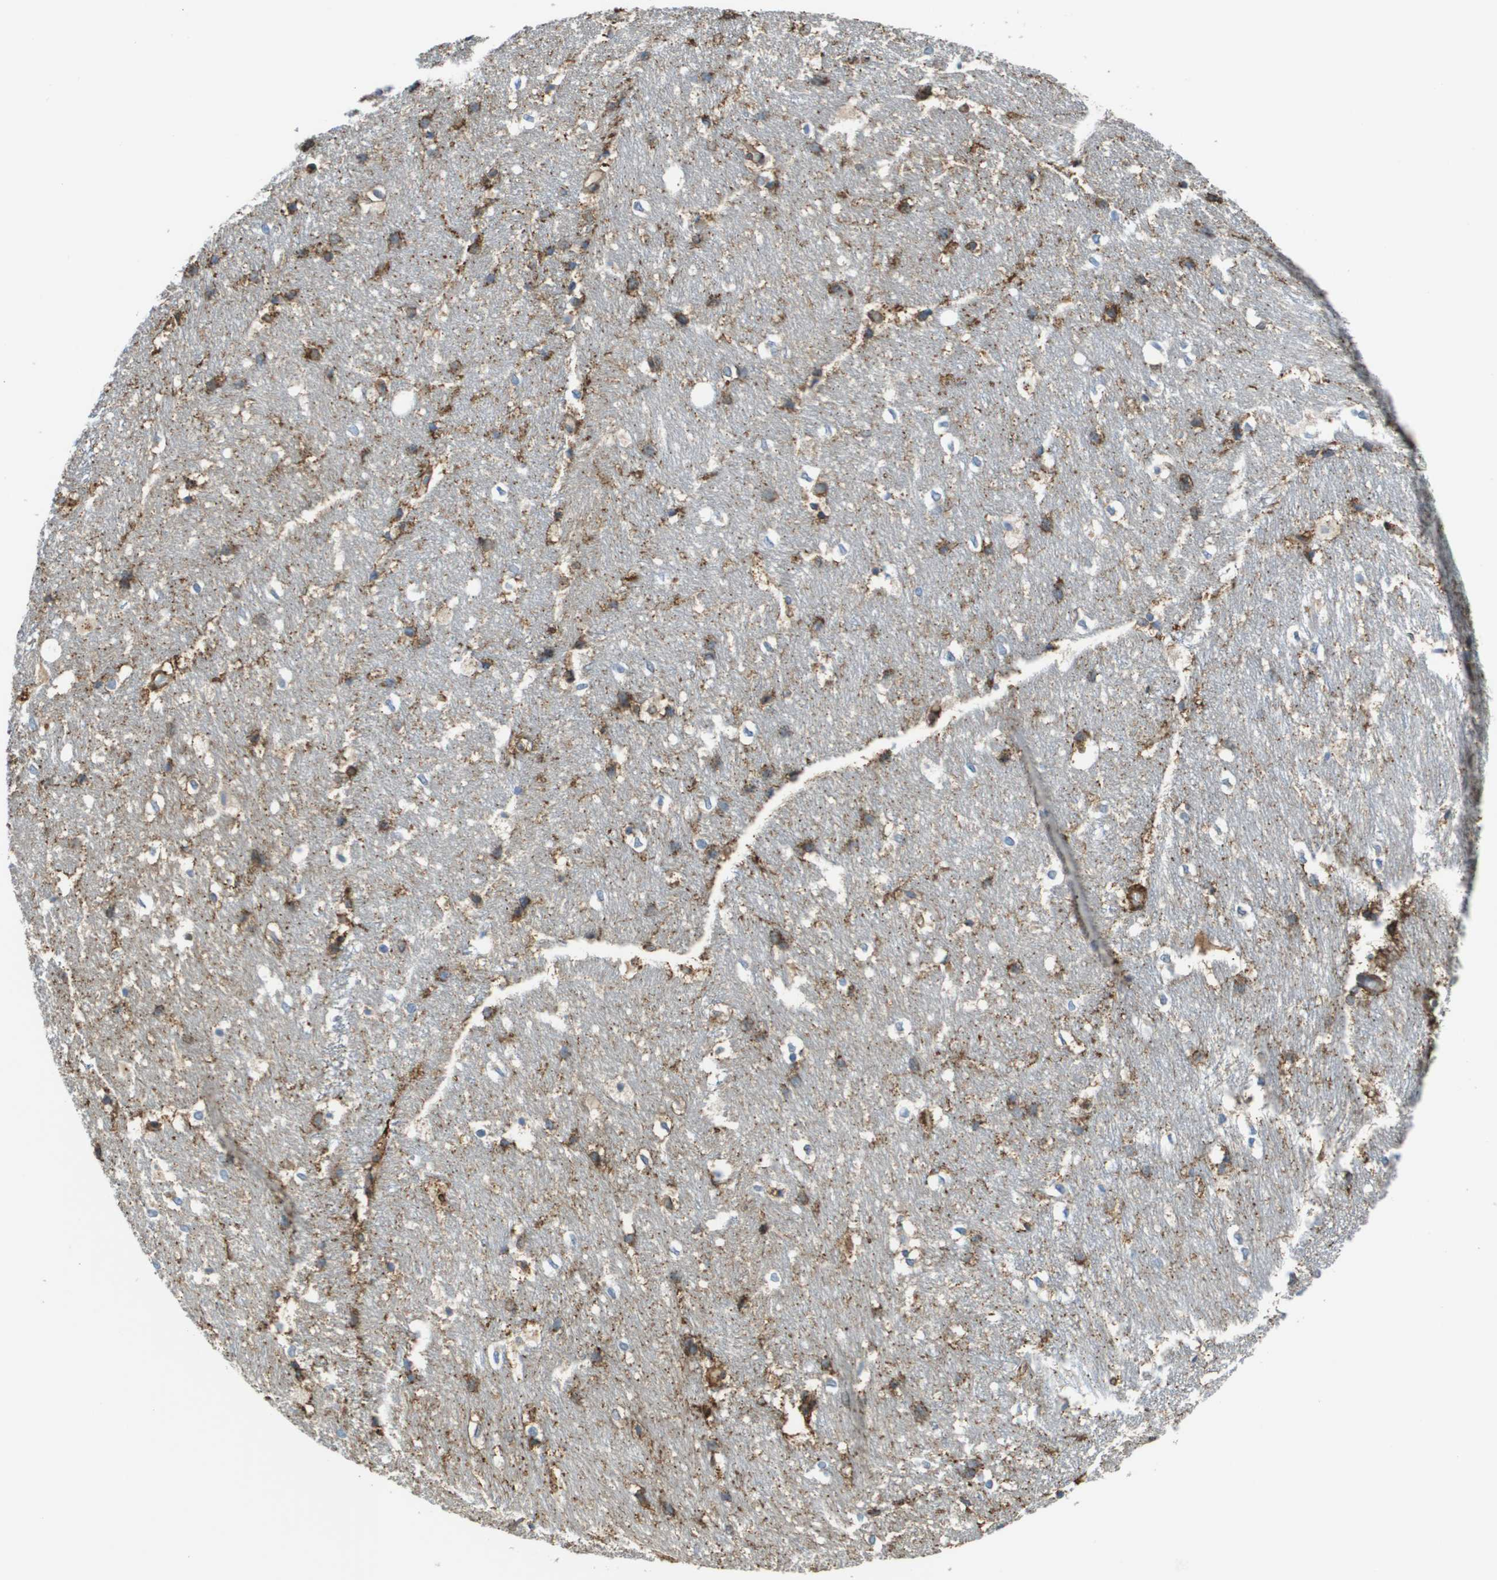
{"staining": {"intensity": "moderate", "quantity": "<25%", "location": "cytoplasmic/membranous"}, "tissue": "hippocampus", "cell_type": "Glial cells", "image_type": "normal", "snomed": [{"axis": "morphology", "description": "Normal tissue, NOS"}, {"axis": "topography", "description": "Hippocampus"}], "caption": "IHC image of benign hippocampus: human hippocampus stained using IHC displays low levels of moderate protein expression localized specifically in the cytoplasmic/membranous of glial cells, appearing as a cytoplasmic/membranous brown color.", "gene": "PASK", "patient": {"sex": "female", "age": 19}}